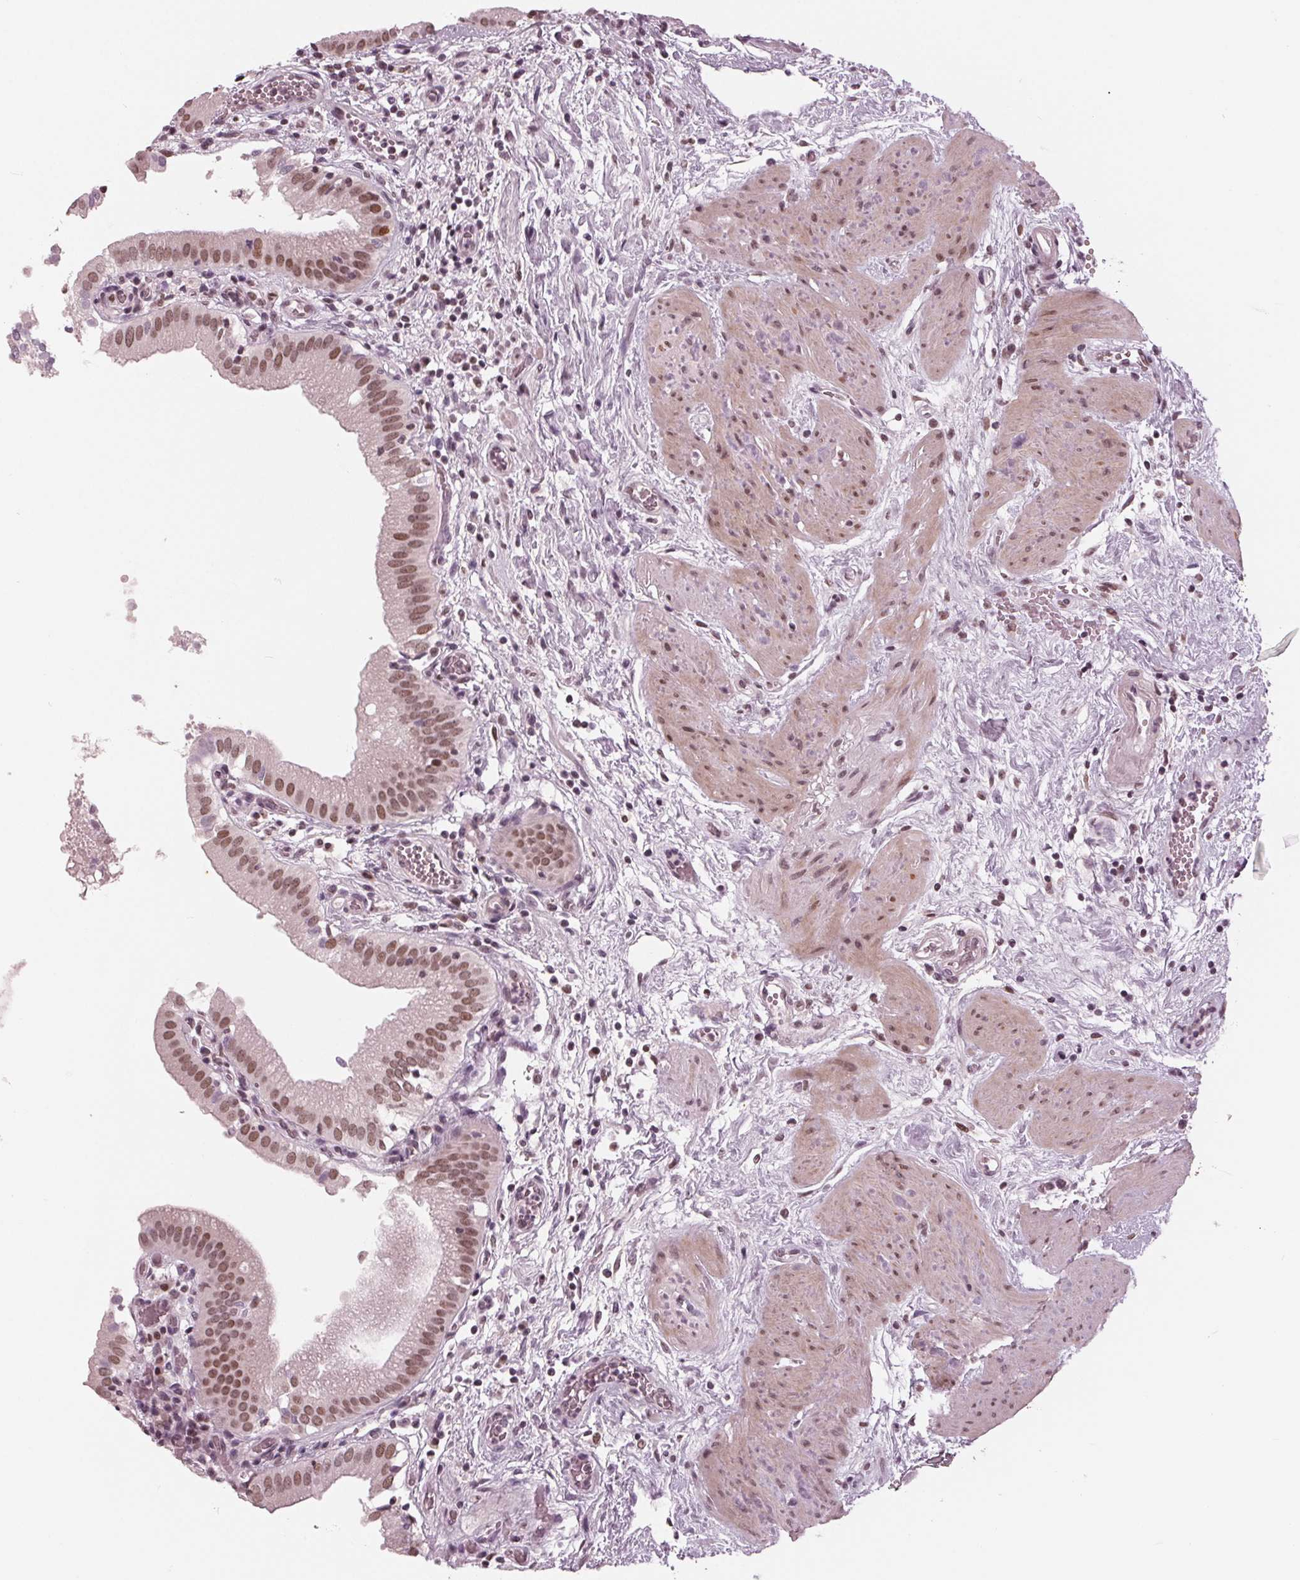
{"staining": {"intensity": "moderate", "quantity": ">75%", "location": "nuclear"}, "tissue": "gallbladder", "cell_type": "Glandular cells", "image_type": "normal", "snomed": [{"axis": "morphology", "description": "Normal tissue, NOS"}, {"axis": "topography", "description": "Gallbladder"}], "caption": "Immunohistochemistry (IHC) staining of benign gallbladder, which exhibits medium levels of moderate nuclear staining in approximately >75% of glandular cells indicating moderate nuclear protein positivity. The staining was performed using DAB (3,3'-diaminobenzidine) (brown) for protein detection and nuclei were counterstained in hematoxylin (blue).", "gene": "DNMT3L", "patient": {"sex": "female", "age": 65}}